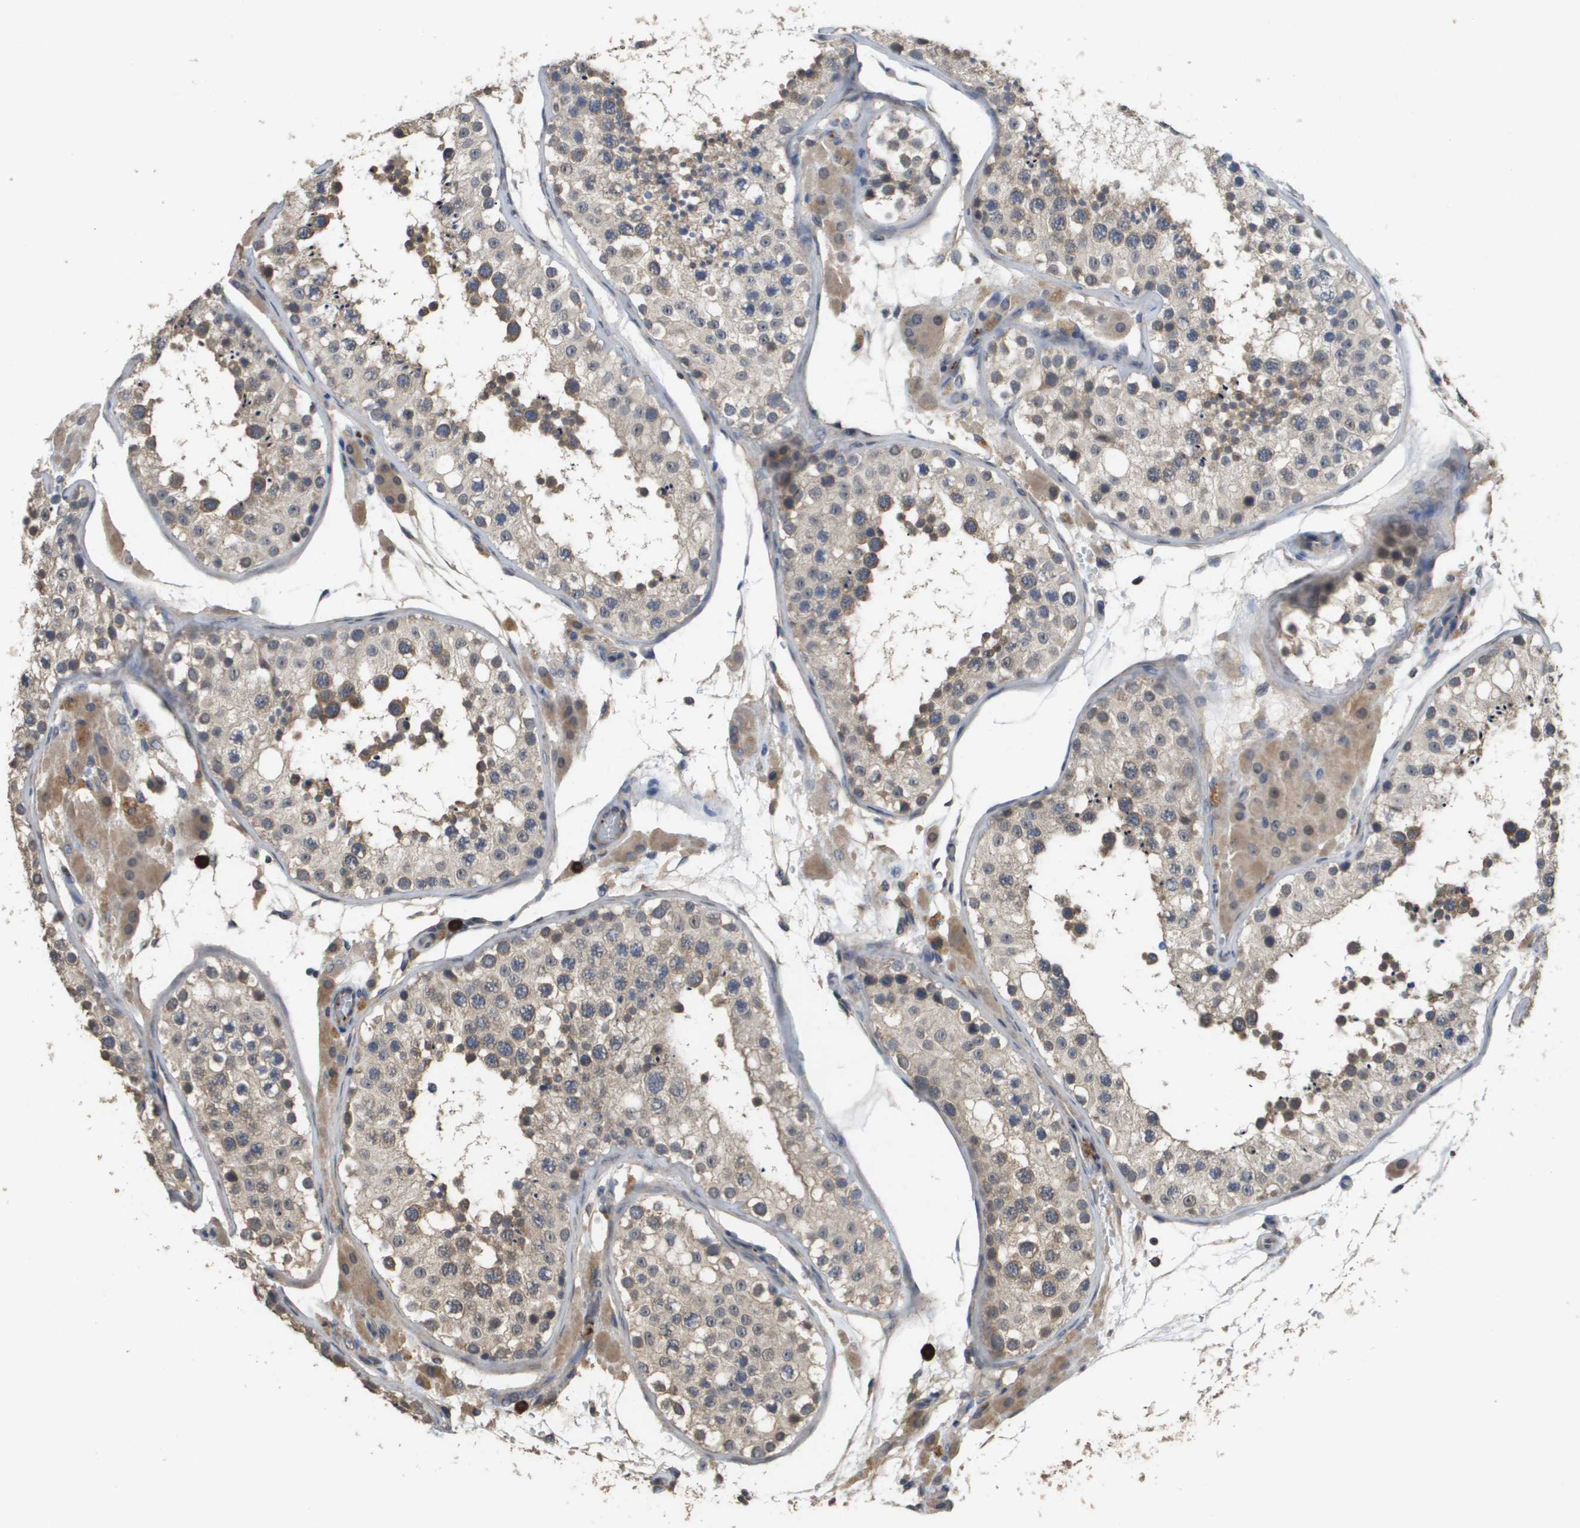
{"staining": {"intensity": "weak", "quantity": ">75%", "location": "cytoplasmic/membranous"}, "tissue": "testis", "cell_type": "Cells in seminiferous ducts", "image_type": "normal", "snomed": [{"axis": "morphology", "description": "Normal tissue, NOS"}, {"axis": "topography", "description": "Testis"}, {"axis": "topography", "description": "Epididymis"}], "caption": "Testis stained with DAB IHC shows low levels of weak cytoplasmic/membranous positivity in approximately >75% of cells in seminiferous ducts.", "gene": "RAB27B", "patient": {"sex": "male", "age": 26}}